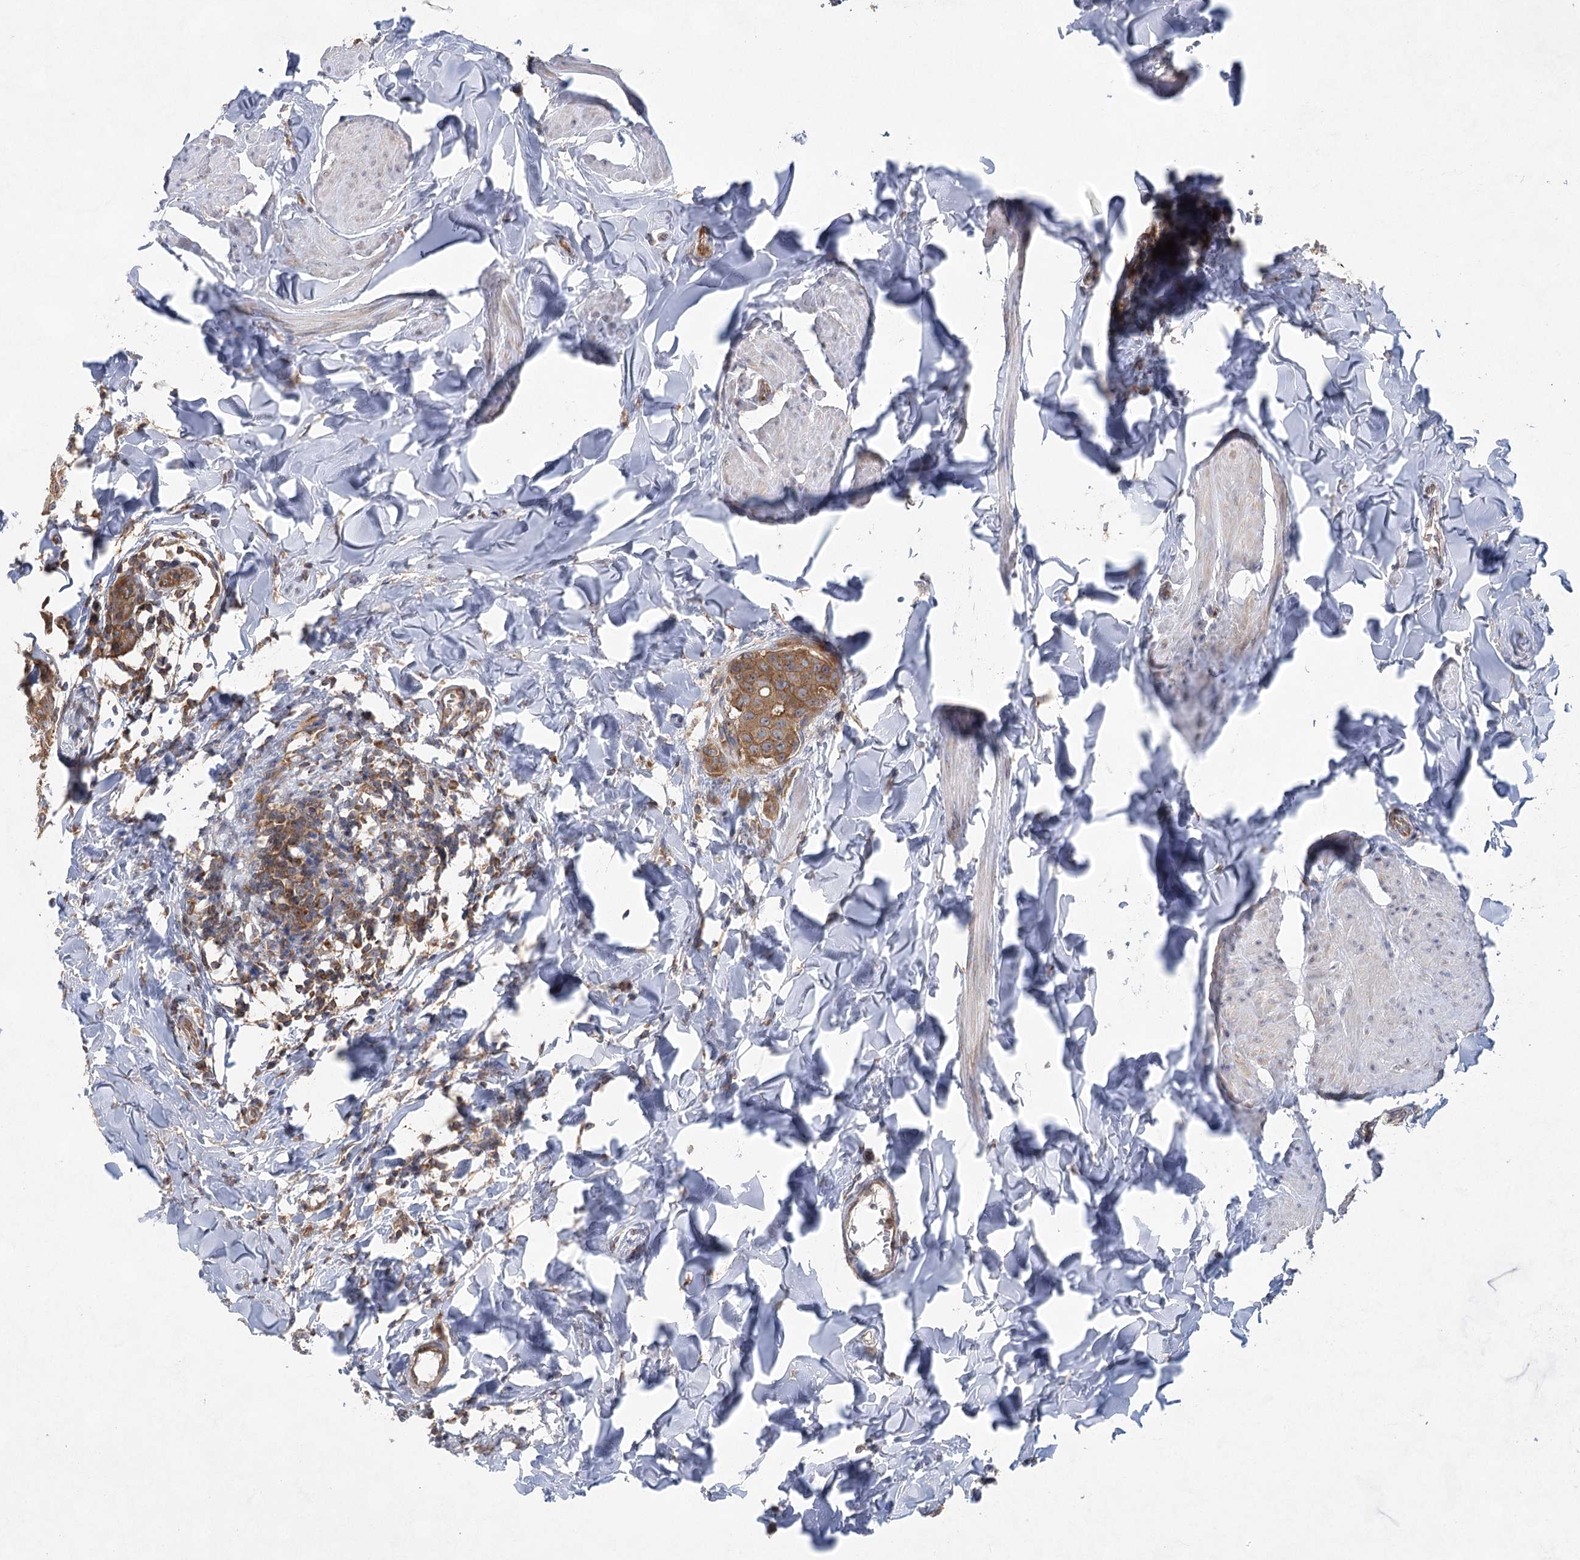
{"staining": {"intensity": "moderate", "quantity": ">75%", "location": "cytoplasmic/membranous"}, "tissue": "breast cancer", "cell_type": "Tumor cells", "image_type": "cancer", "snomed": [{"axis": "morphology", "description": "Duct carcinoma"}, {"axis": "topography", "description": "Breast"}], "caption": "Immunohistochemical staining of breast intraductal carcinoma displays medium levels of moderate cytoplasmic/membranous protein expression in approximately >75% of tumor cells.", "gene": "EIF3A", "patient": {"sex": "female", "age": 40}}